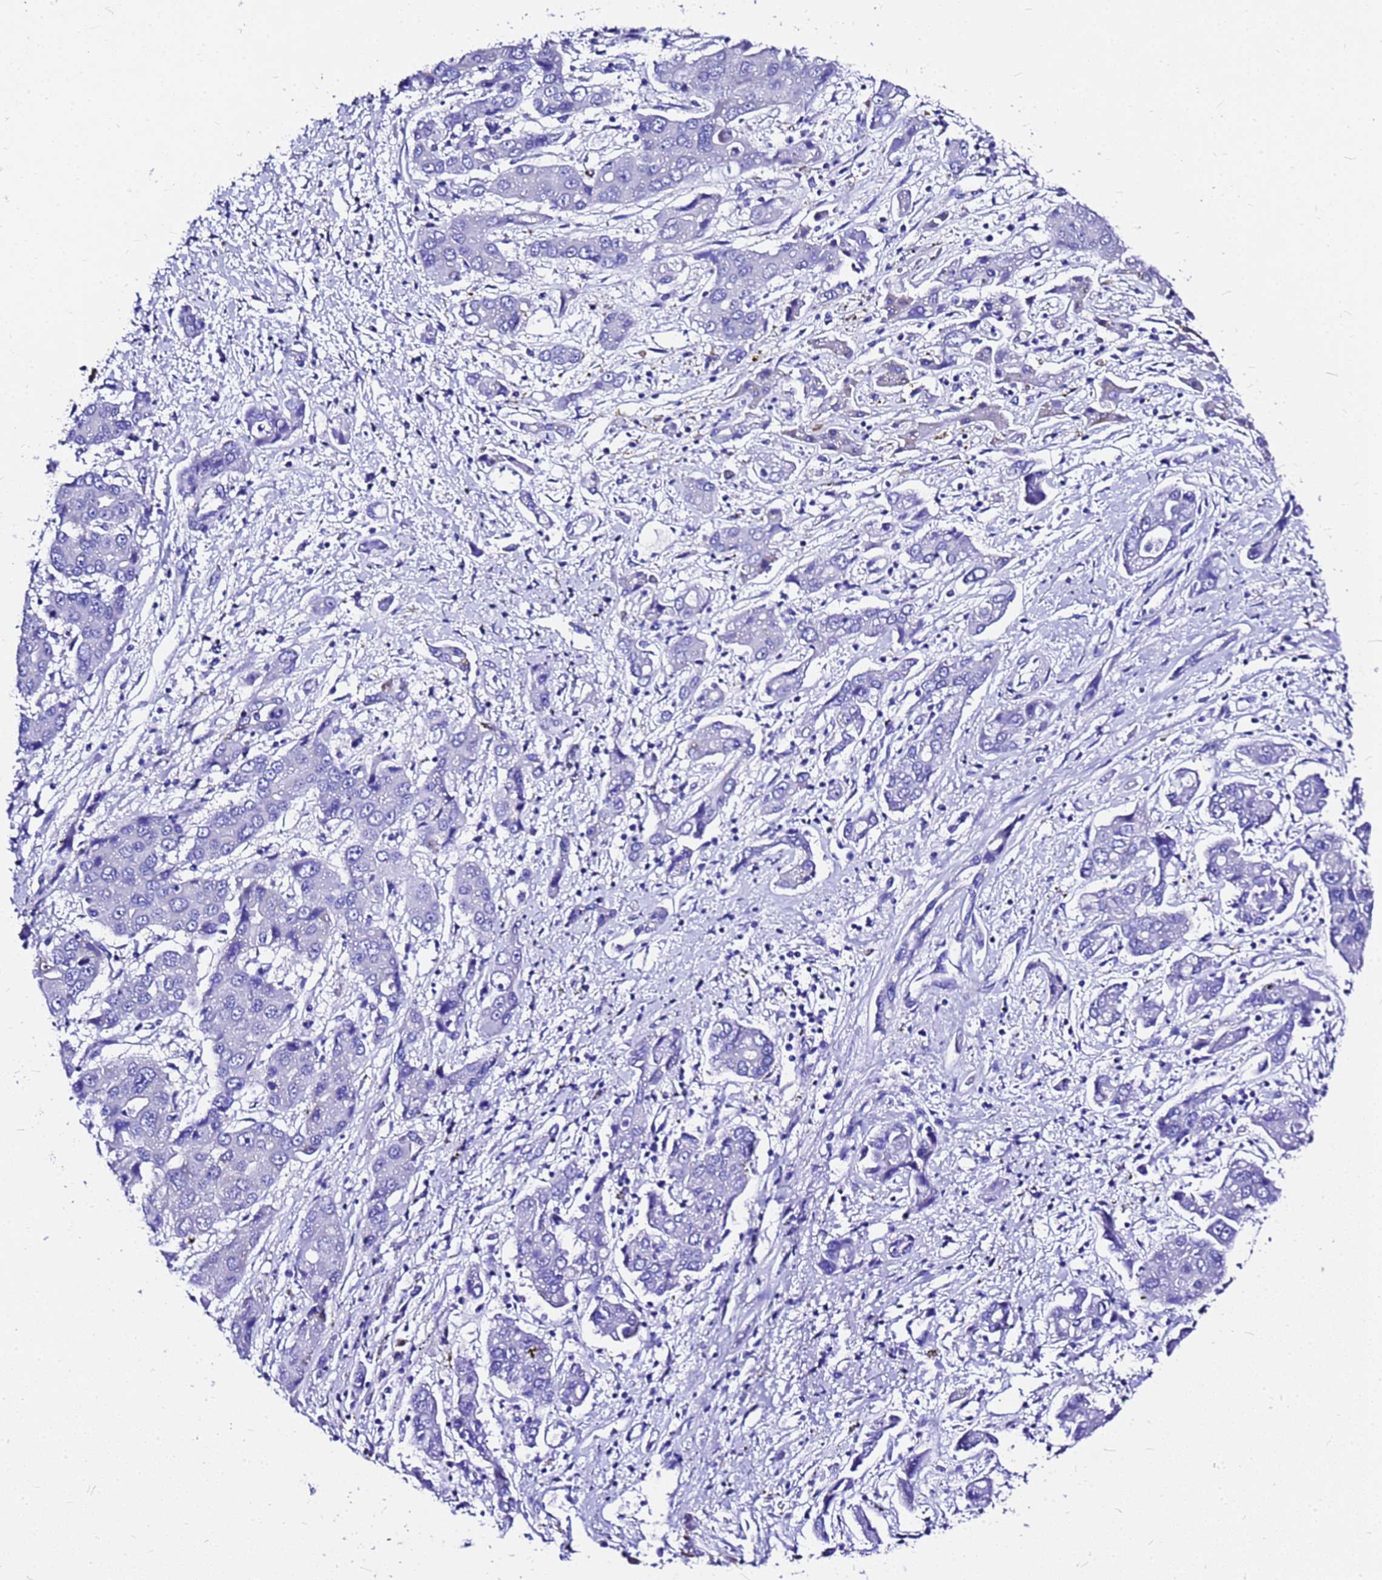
{"staining": {"intensity": "negative", "quantity": "none", "location": "none"}, "tissue": "liver cancer", "cell_type": "Tumor cells", "image_type": "cancer", "snomed": [{"axis": "morphology", "description": "Cholangiocarcinoma"}, {"axis": "topography", "description": "Liver"}], "caption": "An IHC micrograph of liver cholangiocarcinoma is shown. There is no staining in tumor cells of liver cholangiocarcinoma.", "gene": "HERC4", "patient": {"sex": "male", "age": 67}}